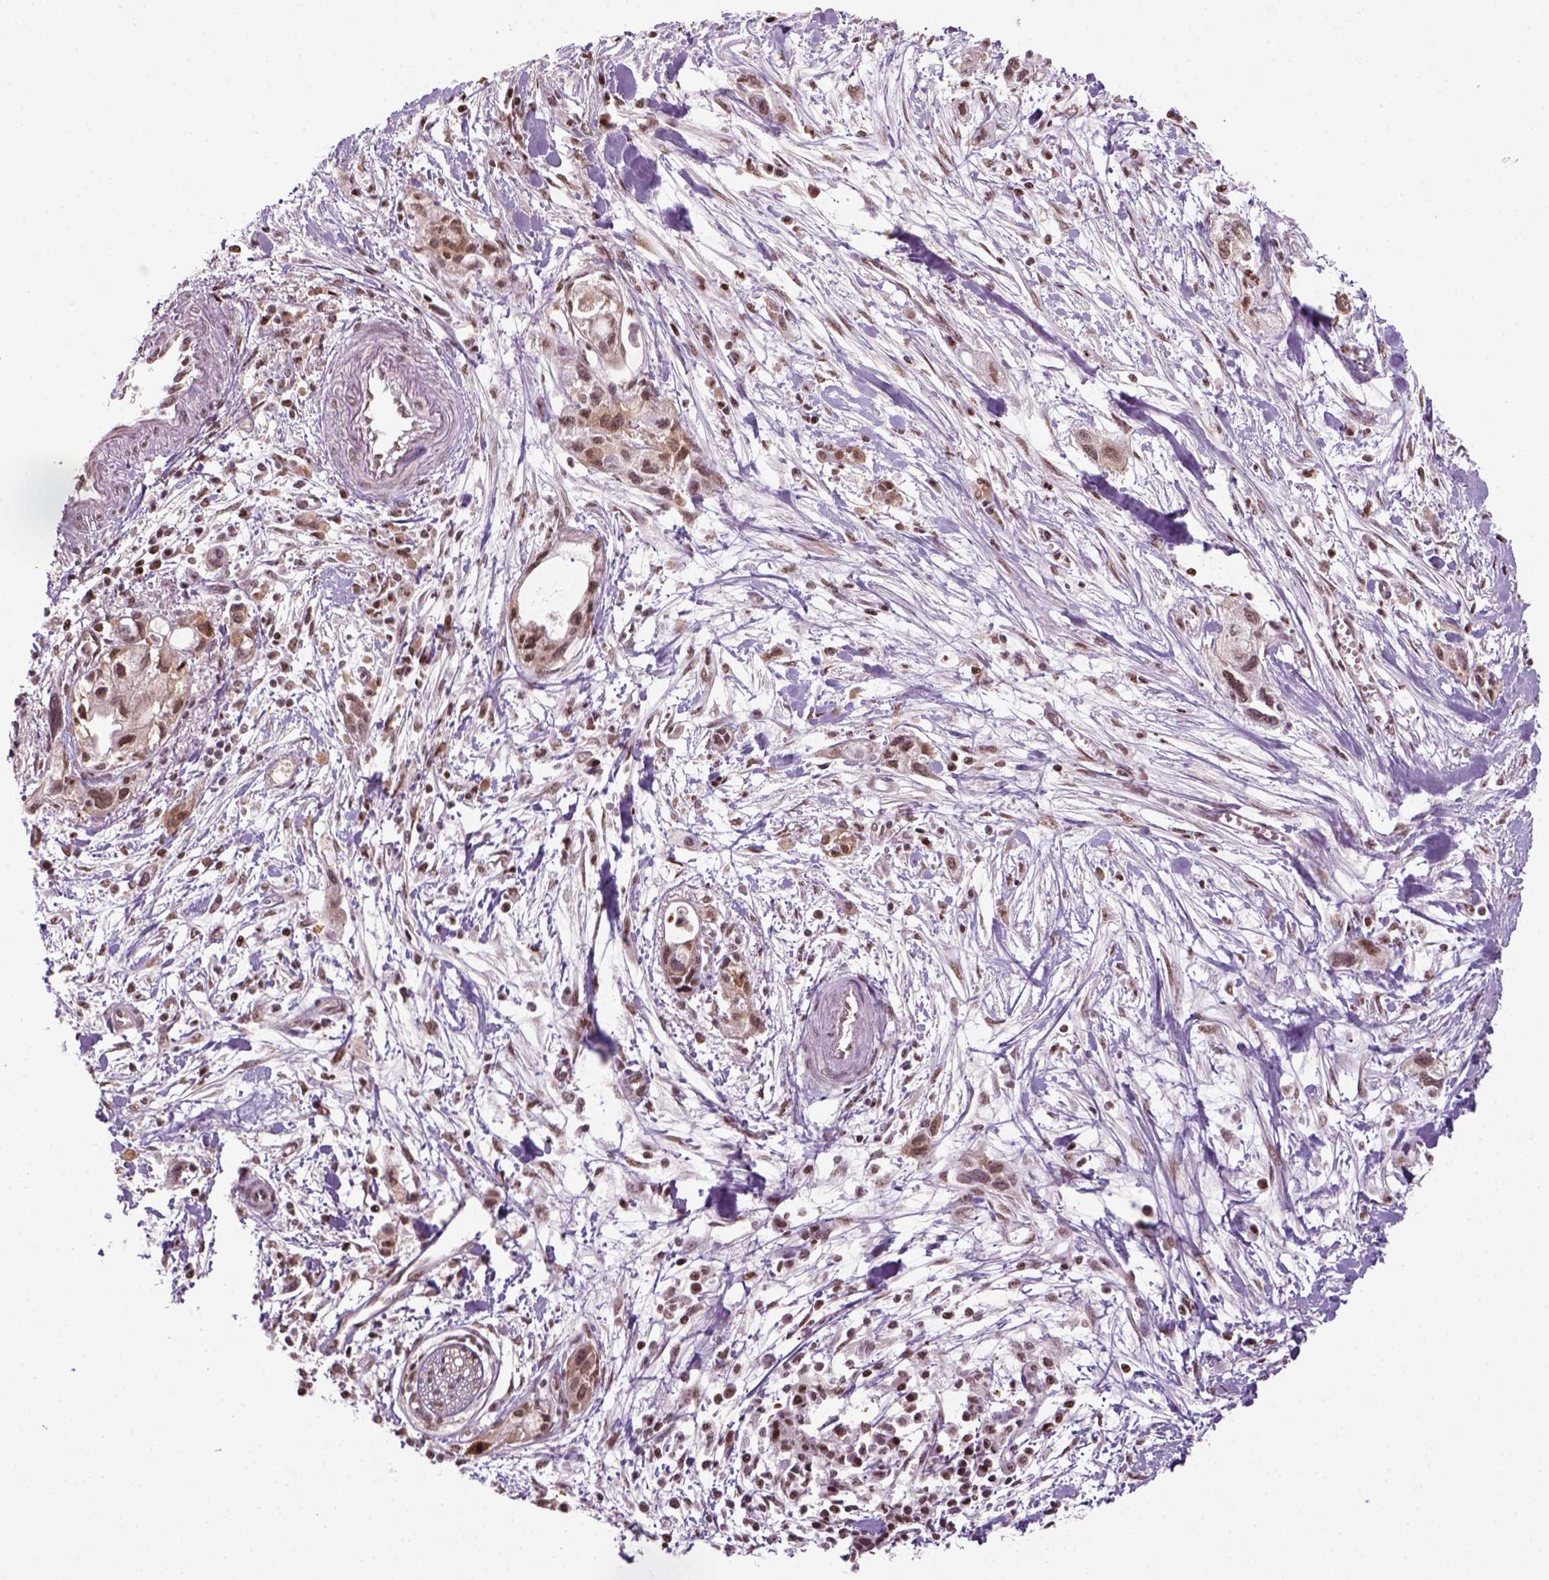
{"staining": {"intensity": "moderate", "quantity": ">75%", "location": "nuclear"}, "tissue": "pancreatic cancer", "cell_type": "Tumor cells", "image_type": "cancer", "snomed": [{"axis": "morphology", "description": "Adenocarcinoma, NOS"}, {"axis": "topography", "description": "Pancreas"}], "caption": "DAB (3,3'-diaminobenzidine) immunohistochemical staining of human pancreatic cancer (adenocarcinoma) displays moderate nuclear protein positivity in approximately >75% of tumor cells. The protein is stained brown, and the nuclei are stained in blue (DAB (3,3'-diaminobenzidine) IHC with brightfield microscopy, high magnification).", "gene": "GOT1", "patient": {"sex": "female", "age": 61}}